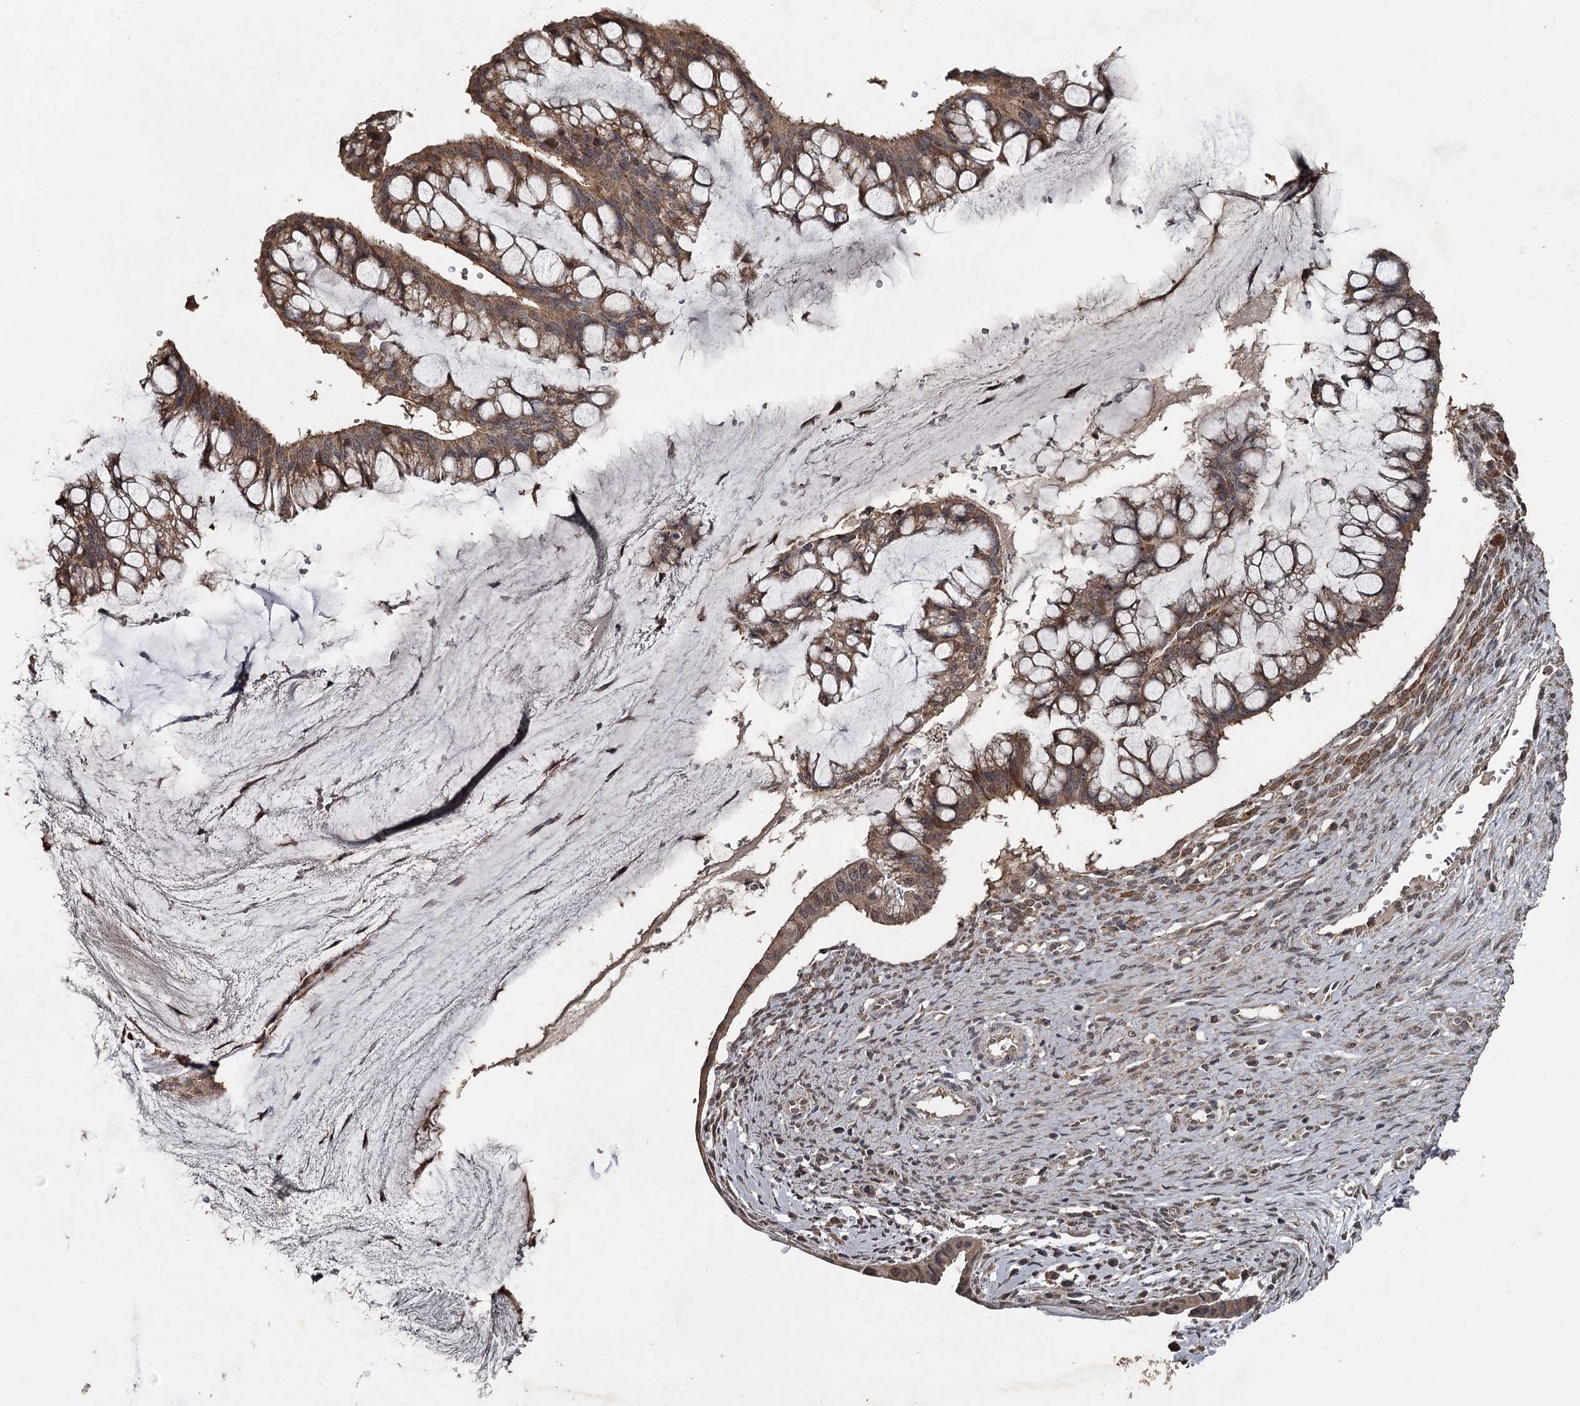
{"staining": {"intensity": "moderate", "quantity": ">75%", "location": "cytoplasmic/membranous,nuclear"}, "tissue": "ovarian cancer", "cell_type": "Tumor cells", "image_type": "cancer", "snomed": [{"axis": "morphology", "description": "Cystadenocarcinoma, mucinous, NOS"}, {"axis": "topography", "description": "Ovary"}], "caption": "This histopathology image demonstrates immunohistochemistry staining of ovarian cancer (mucinous cystadenocarcinoma), with medium moderate cytoplasmic/membranous and nuclear staining in about >75% of tumor cells.", "gene": "WIPI1", "patient": {"sex": "female", "age": 73}}